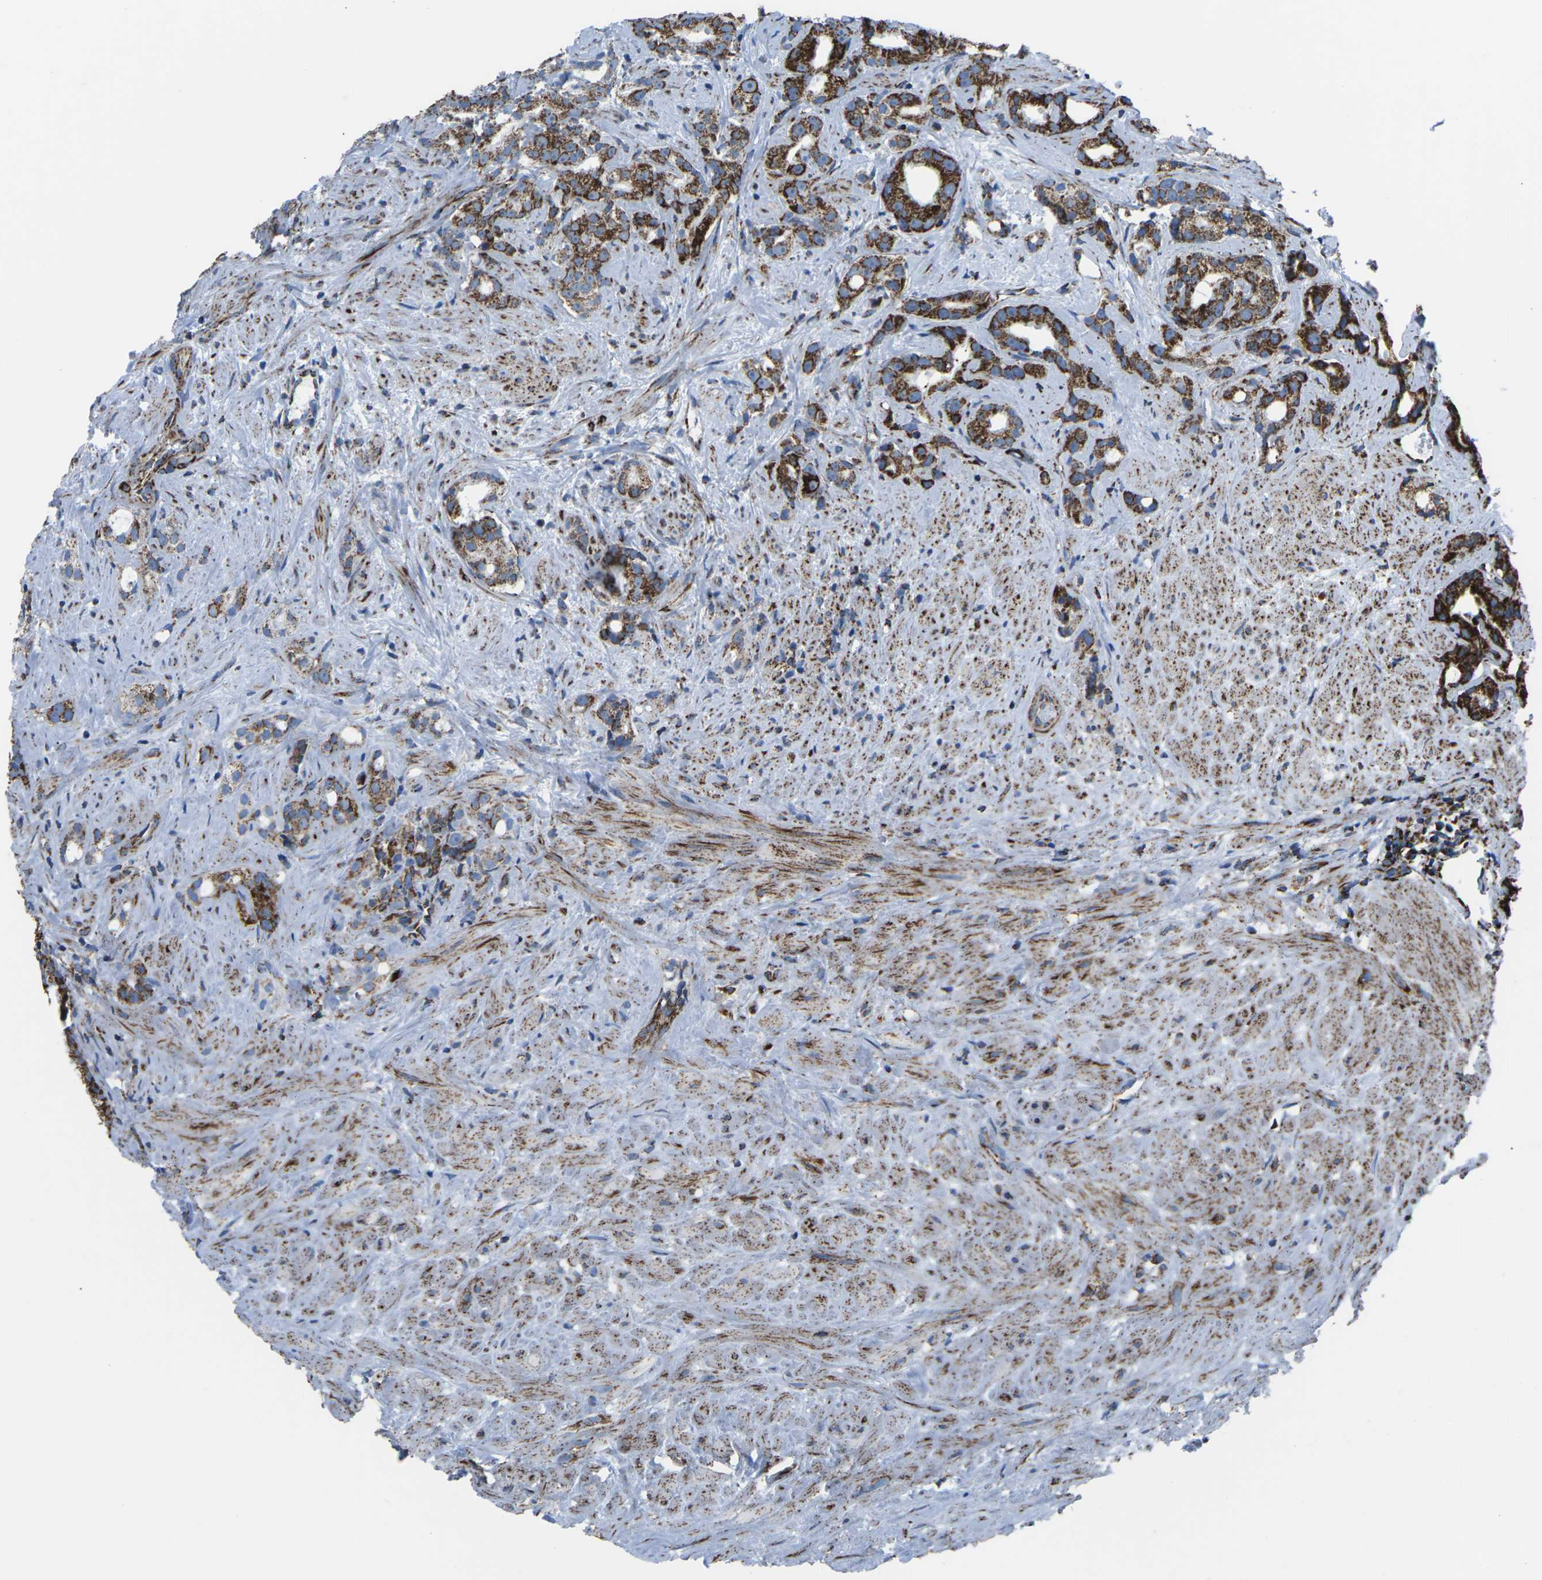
{"staining": {"intensity": "strong", "quantity": ">75%", "location": "cytoplasmic/membranous"}, "tissue": "prostate cancer", "cell_type": "Tumor cells", "image_type": "cancer", "snomed": [{"axis": "morphology", "description": "Adenocarcinoma, Low grade"}, {"axis": "topography", "description": "Prostate"}], "caption": "This photomicrograph shows immunohistochemistry staining of human prostate cancer, with high strong cytoplasmic/membranous positivity in about >75% of tumor cells.", "gene": "MT-CO2", "patient": {"sex": "male", "age": 89}}